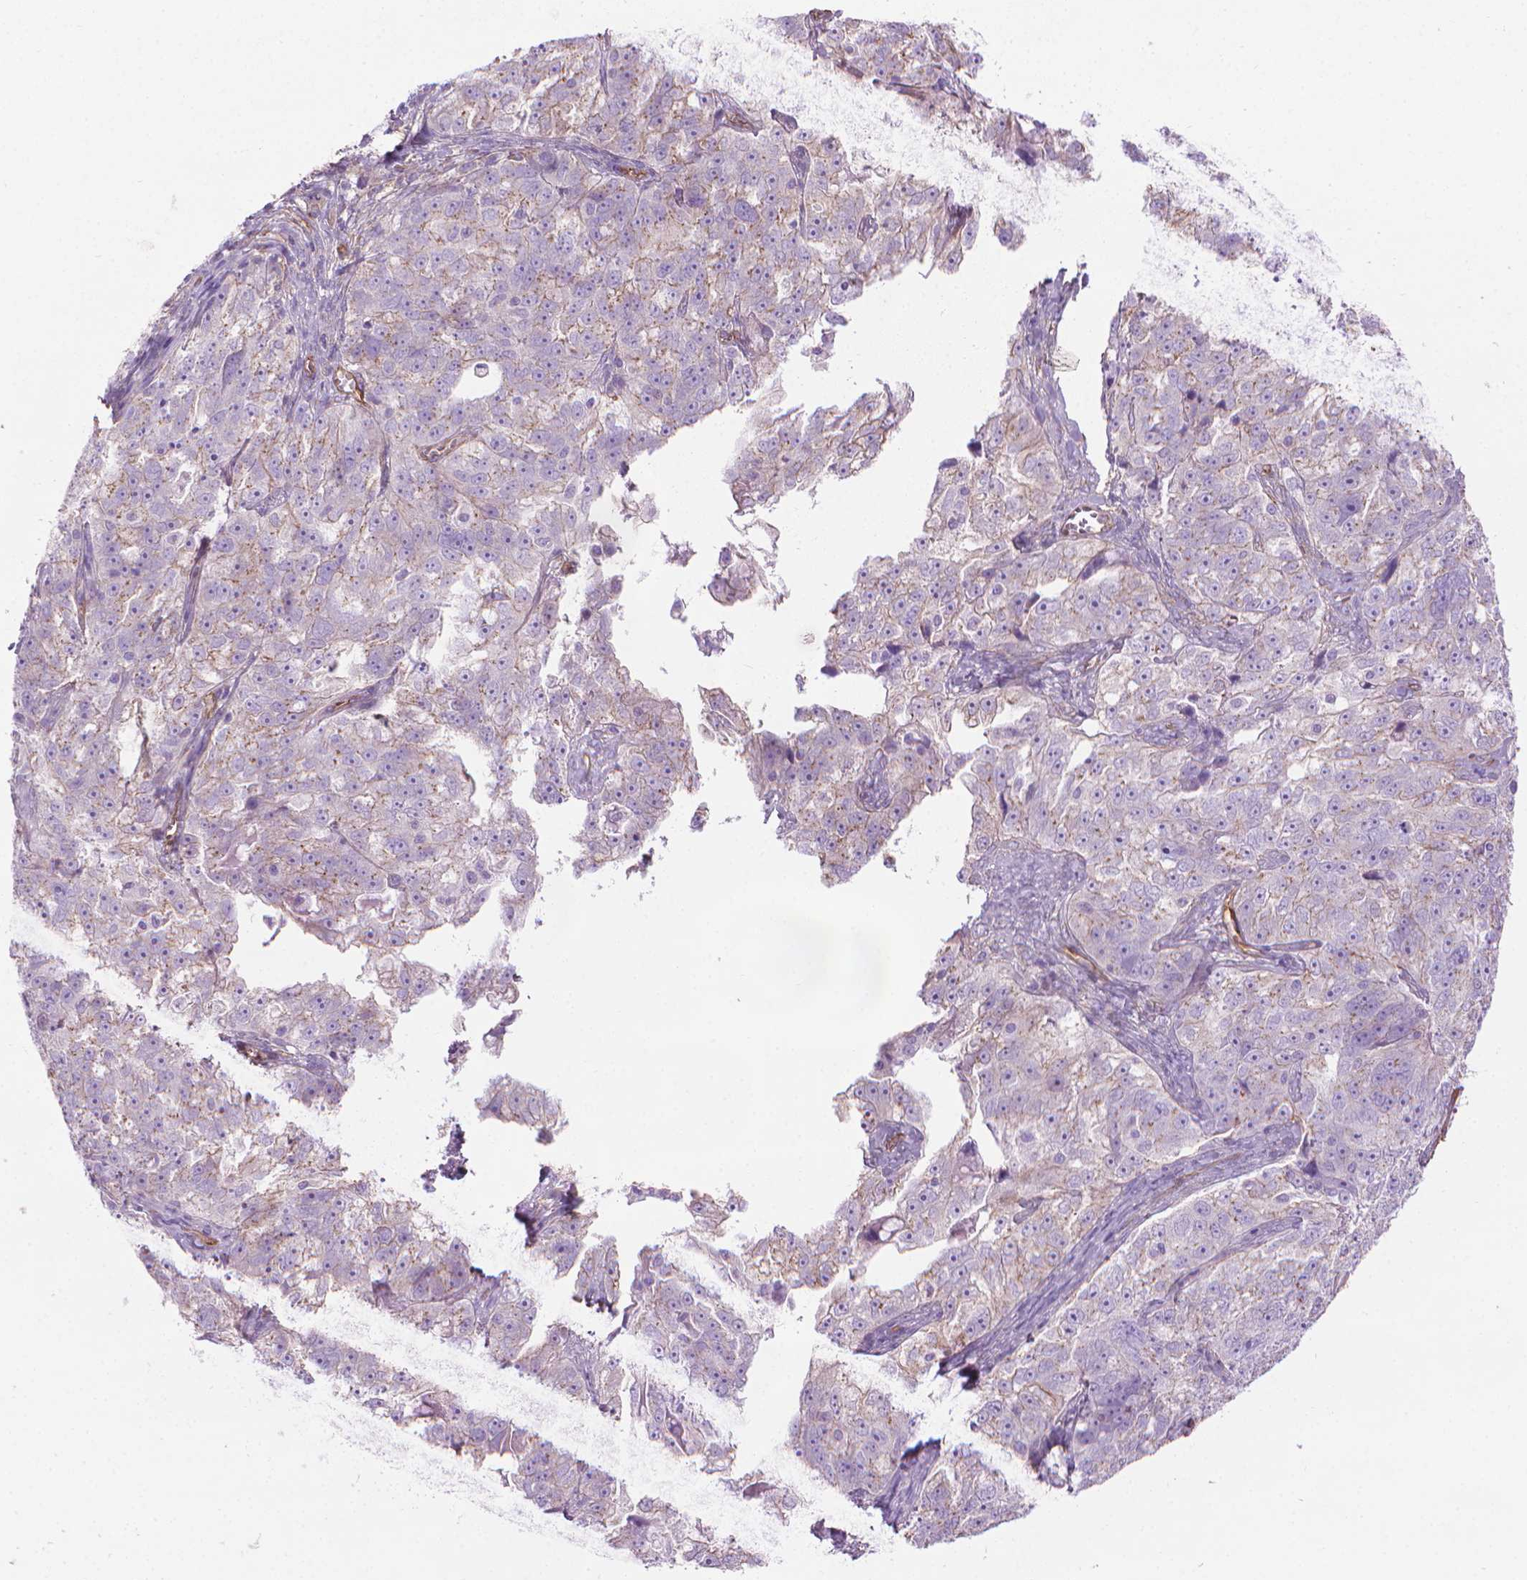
{"staining": {"intensity": "negative", "quantity": "none", "location": "none"}, "tissue": "ovarian cancer", "cell_type": "Tumor cells", "image_type": "cancer", "snomed": [{"axis": "morphology", "description": "Cystadenocarcinoma, serous, NOS"}, {"axis": "topography", "description": "Ovary"}], "caption": "This is an immunohistochemistry micrograph of ovarian cancer. There is no positivity in tumor cells.", "gene": "TENT5A", "patient": {"sex": "female", "age": 51}}